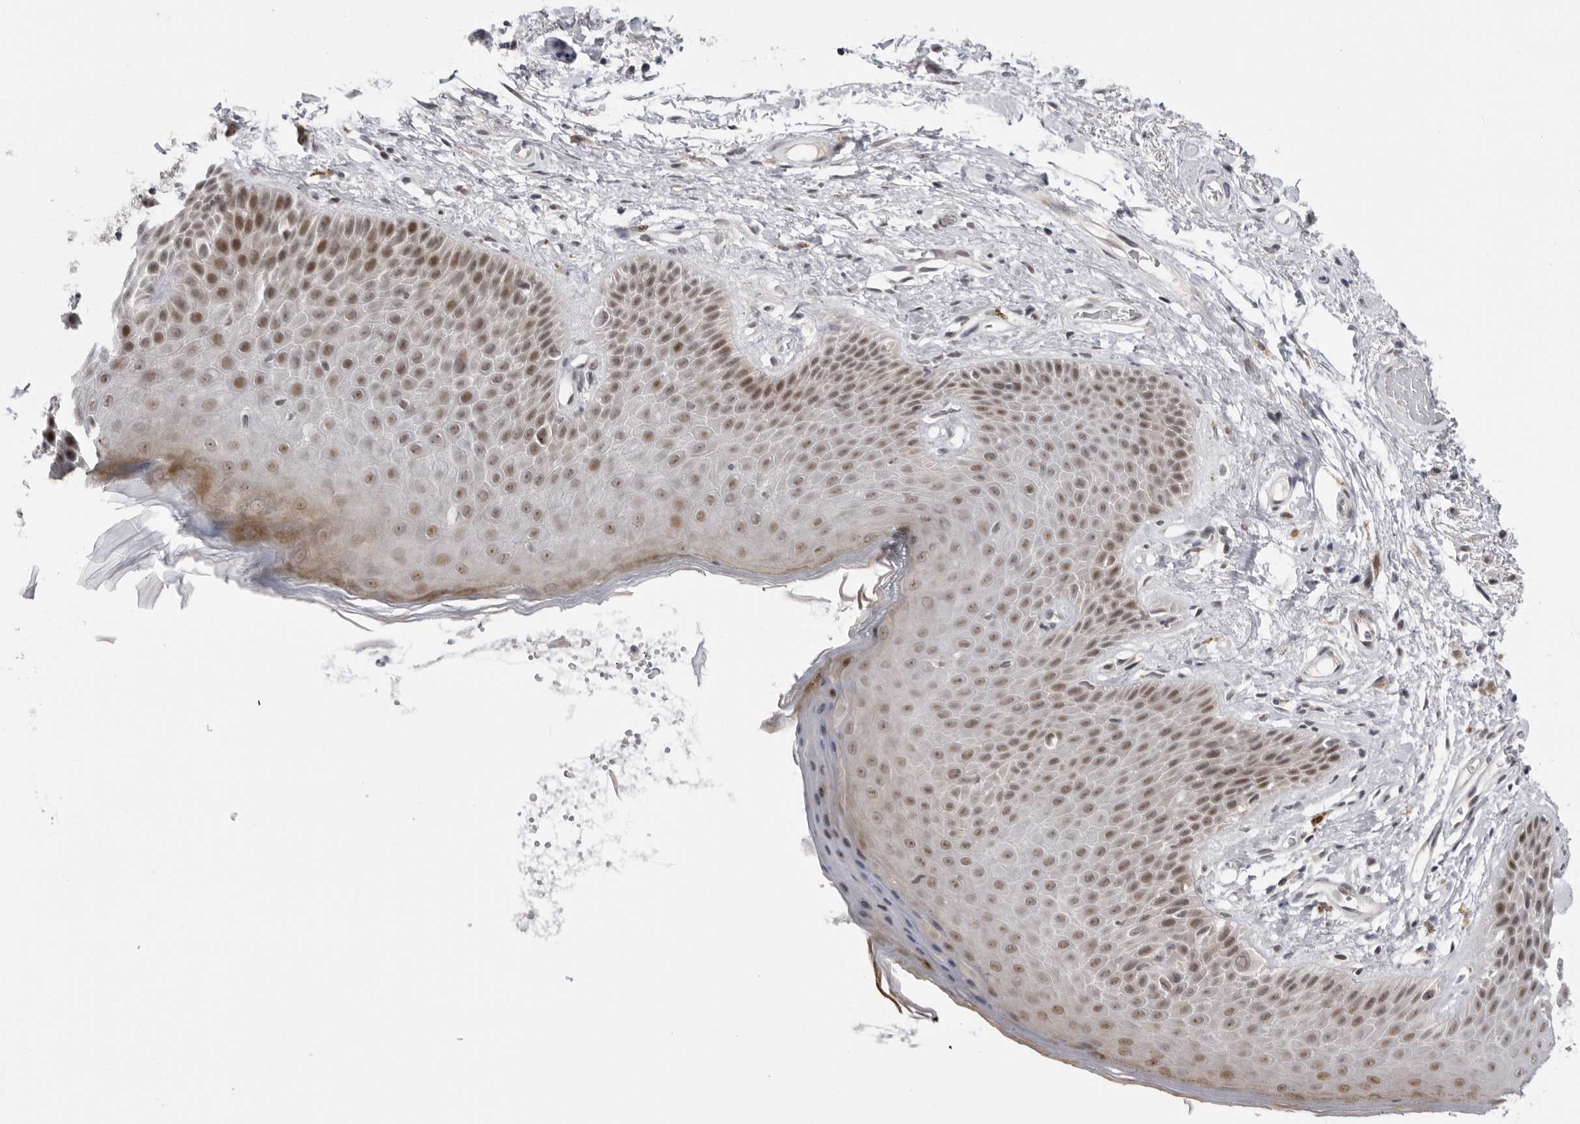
{"staining": {"intensity": "moderate", "quantity": "25%-75%", "location": "nuclear"}, "tissue": "skin", "cell_type": "Epidermal cells", "image_type": "normal", "snomed": [{"axis": "morphology", "description": "Normal tissue, NOS"}, {"axis": "topography", "description": "Anal"}], "caption": "DAB immunohistochemical staining of unremarkable skin shows moderate nuclear protein staining in approximately 25%-75% of epidermal cells.", "gene": "ALPK2", "patient": {"sex": "male", "age": 74}}